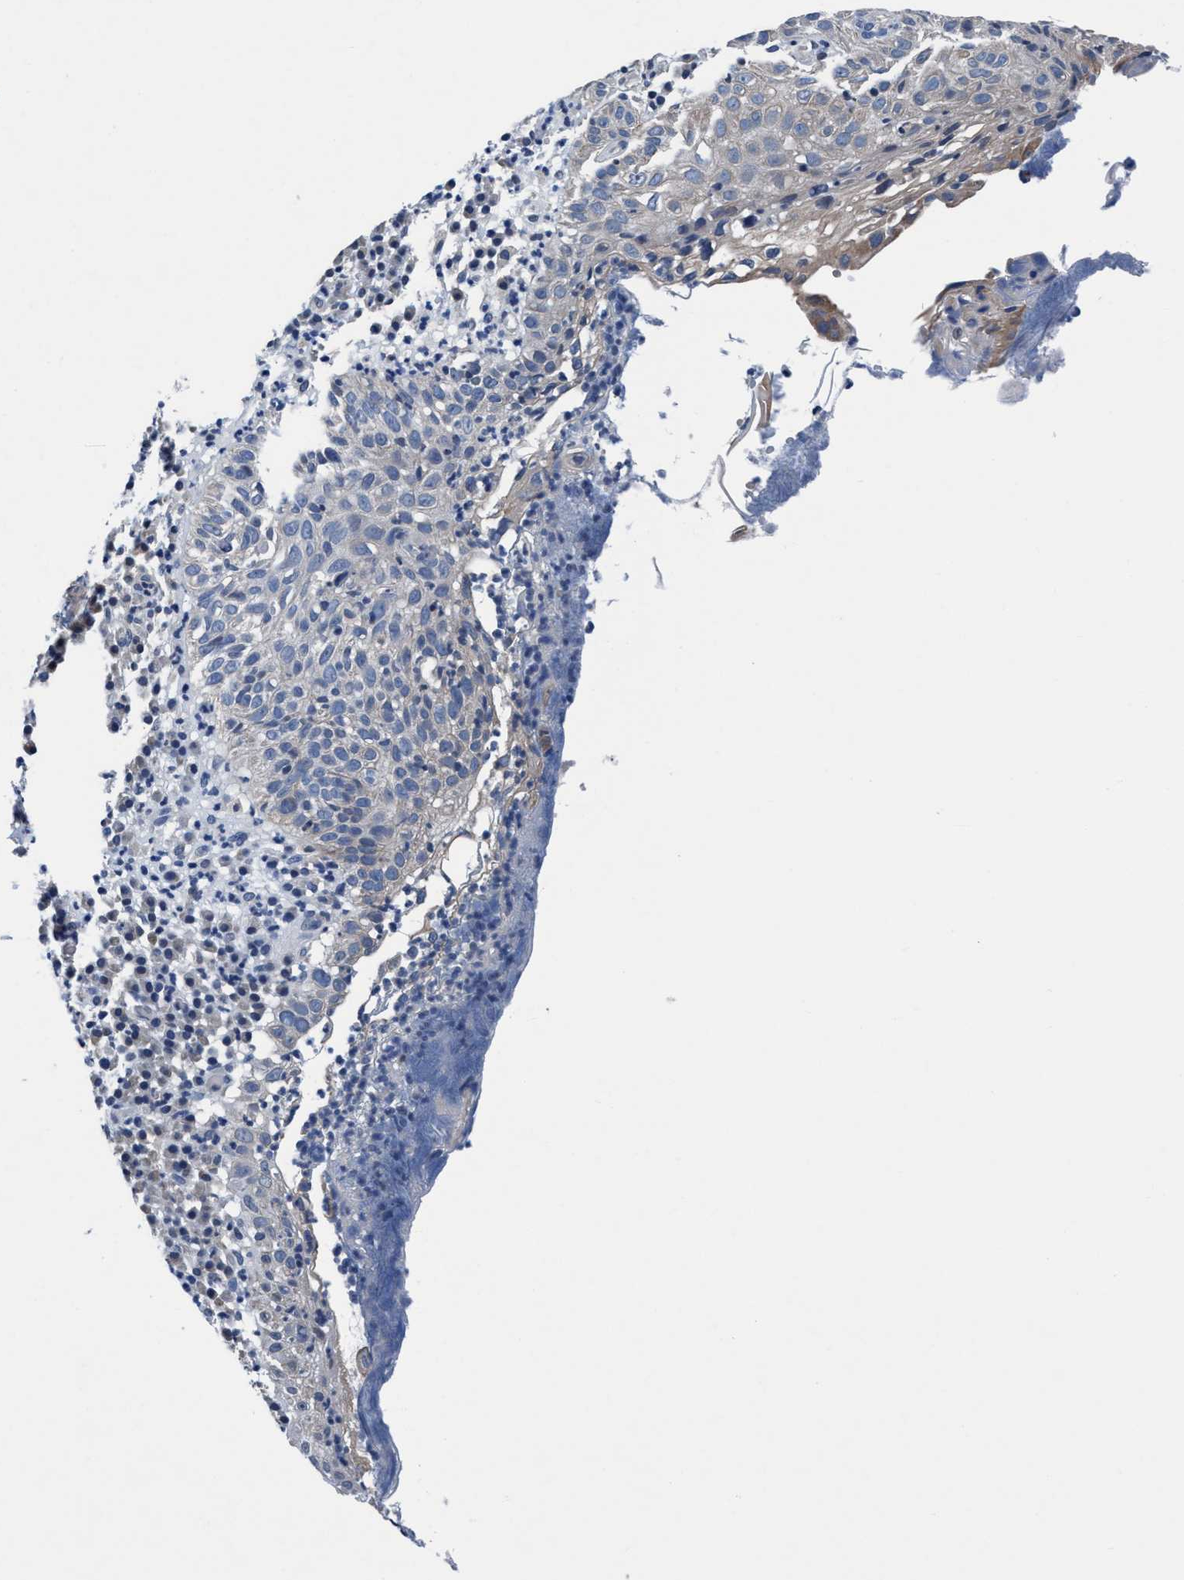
{"staining": {"intensity": "negative", "quantity": "none", "location": "none"}, "tissue": "skin cancer", "cell_type": "Tumor cells", "image_type": "cancer", "snomed": [{"axis": "morphology", "description": "Squamous cell carcinoma in situ, NOS"}, {"axis": "morphology", "description": "Squamous cell carcinoma, NOS"}, {"axis": "topography", "description": "Skin"}], "caption": "Immunohistochemistry image of neoplastic tissue: skin cancer stained with DAB (3,3'-diaminobenzidine) exhibits no significant protein expression in tumor cells.", "gene": "TMEM94", "patient": {"sex": "male", "age": 93}}